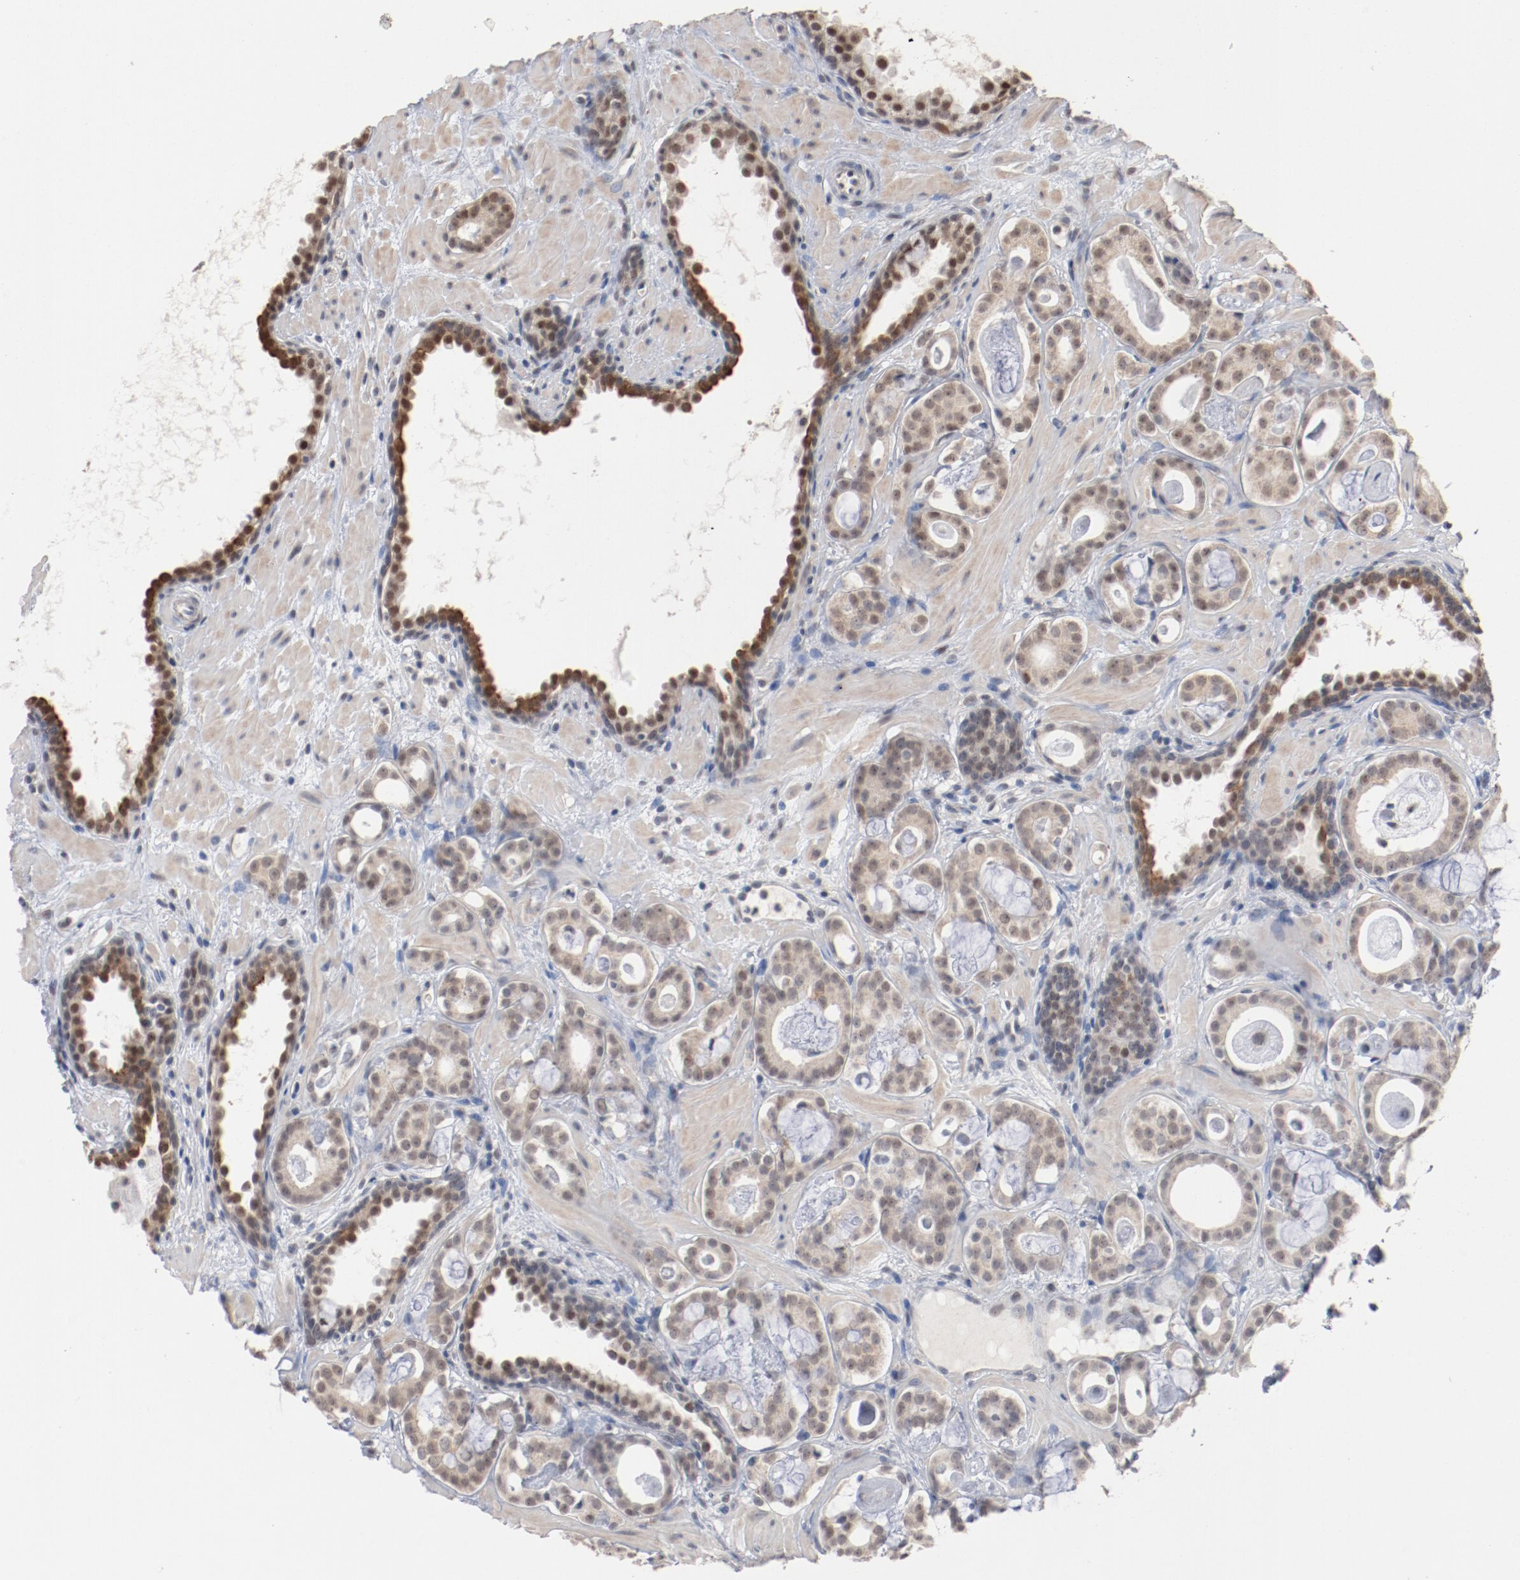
{"staining": {"intensity": "negative", "quantity": "none", "location": "none"}, "tissue": "prostate cancer", "cell_type": "Tumor cells", "image_type": "cancer", "snomed": [{"axis": "morphology", "description": "Adenocarcinoma, Low grade"}, {"axis": "topography", "description": "Prostate"}], "caption": "Tumor cells show no significant staining in prostate cancer (adenocarcinoma (low-grade)).", "gene": "ERICH1", "patient": {"sex": "male", "age": 57}}